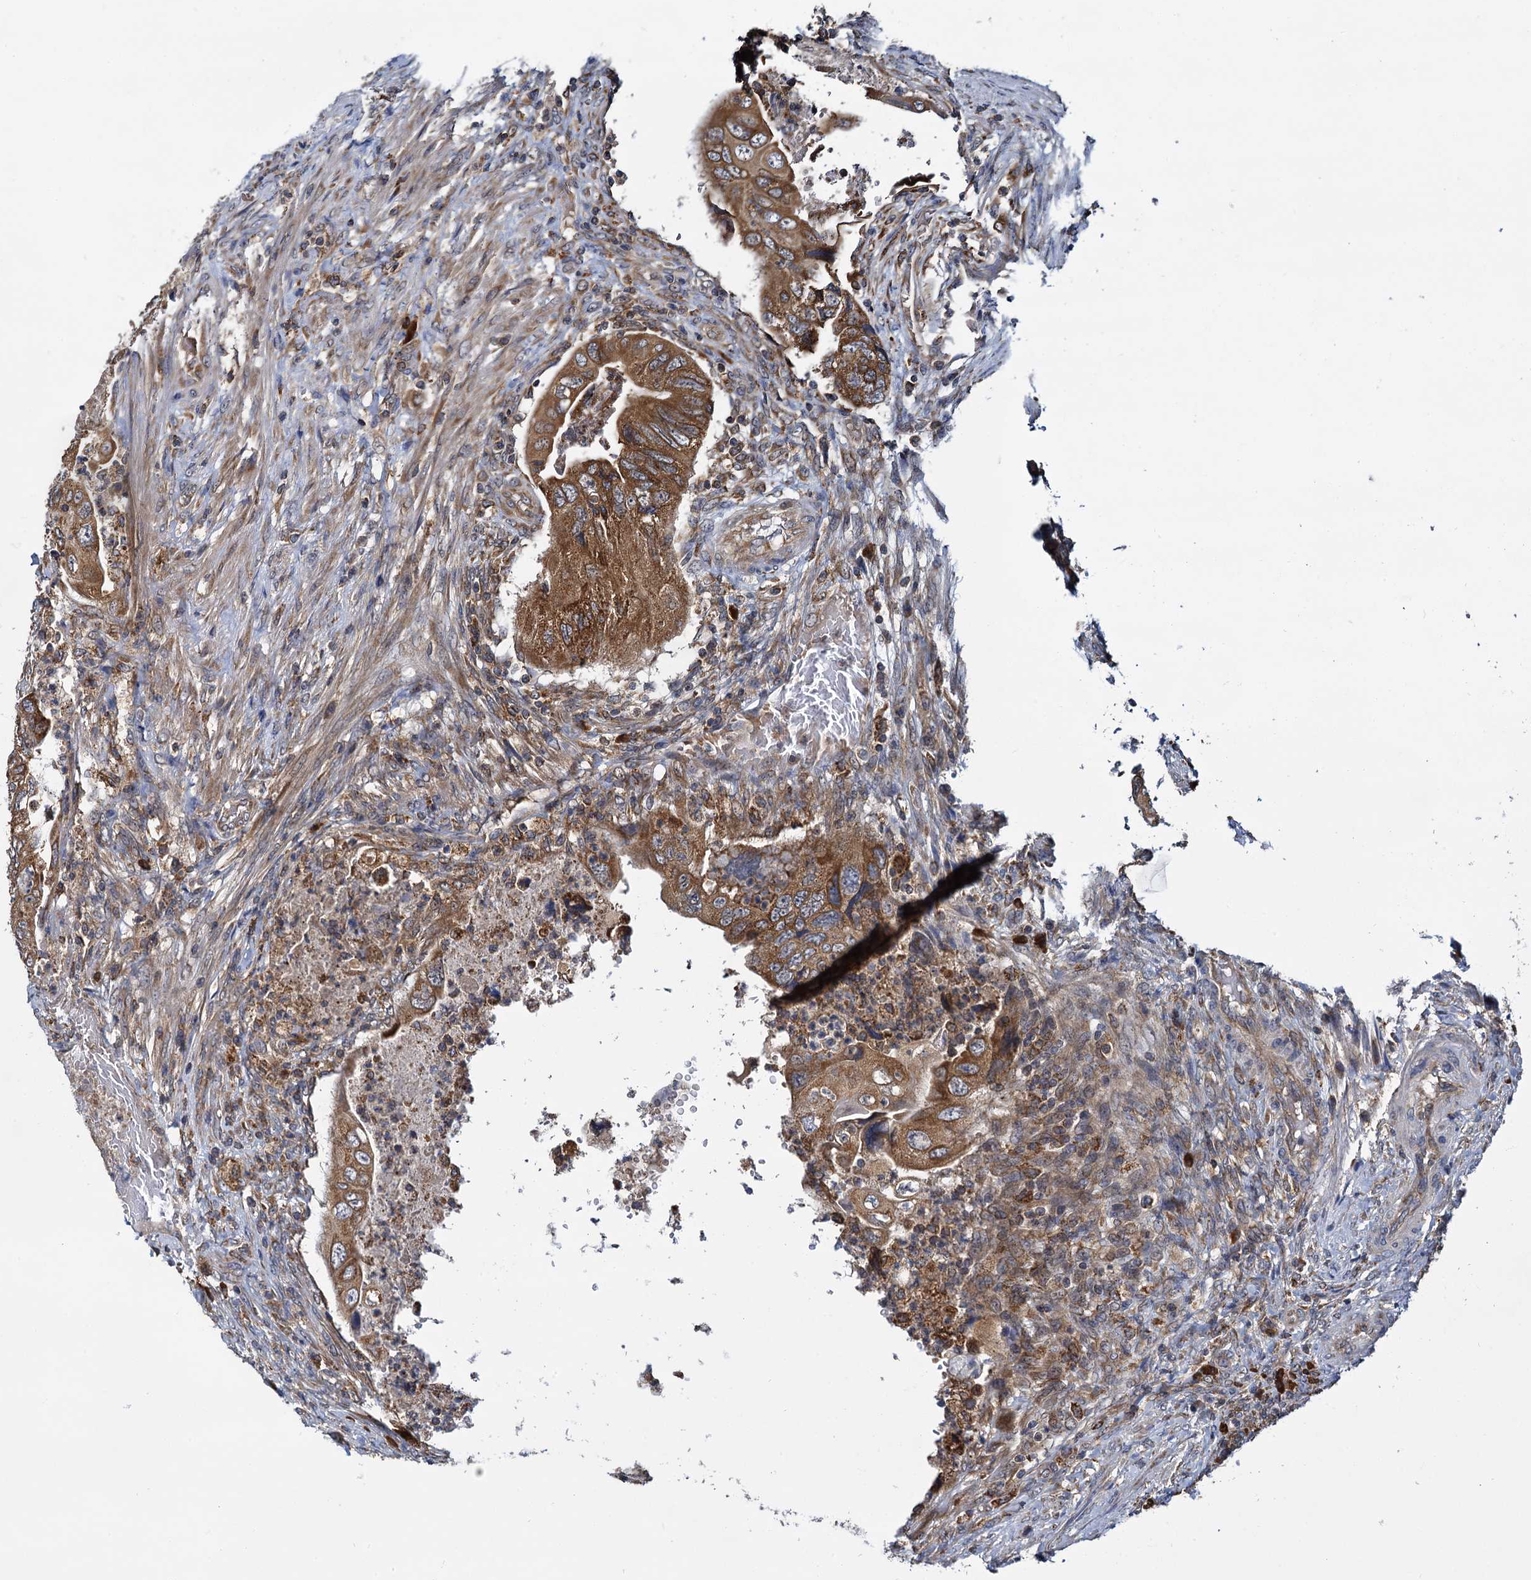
{"staining": {"intensity": "moderate", "quantity": ">75%", "location": "cytoplasmic/membranous"}, "tissue": "colorectal cancer", "cell_type": "Tumor cells", "image_type": "cancer", "snomed": [{"axis": "morphology", "description": "Adenocarcinoma, NOS"}, {"axis": "topography", "description": "Rectum"}], "caption": "Protein expression analysis of colorectal adenocarcinoma reveals moderate cytoplasmic/membranous expression in approximately >75% of tumor cells.", "gene": "UFM1", "patient": {"sex": "male", "age": 63}}